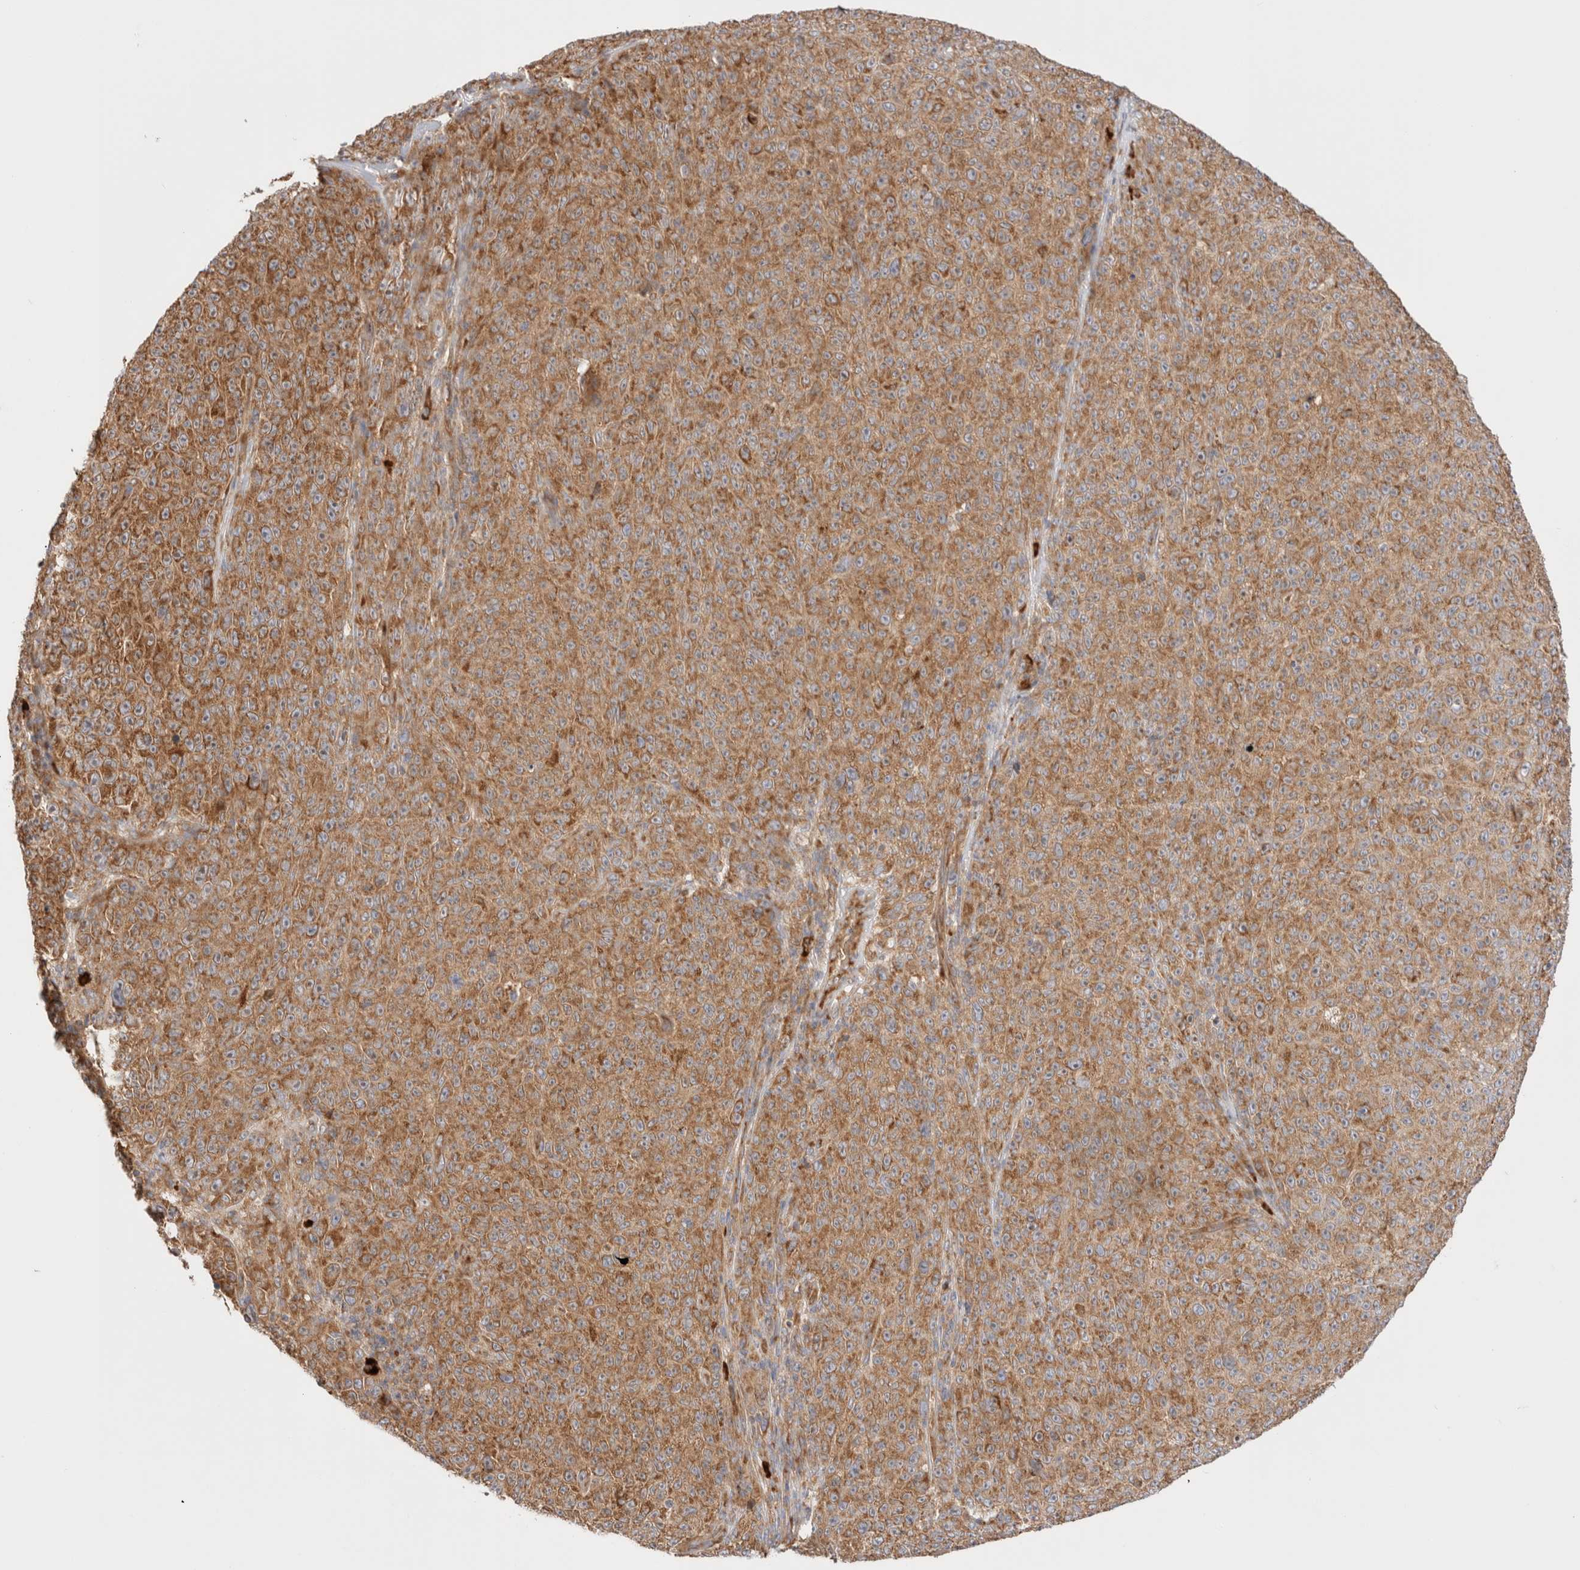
{"staining": {"intensity": "moderate", "quantity": ">75%", "location": "cytoplasmic/membranous"}, "tissue": "melanoma", "cell_type": "Tumor cells", "image_type": "cancer", "snomed": [{"axis": "morphology", "description": "Malignant melanoma, NOS"}, {"axis": "topography", "description": "Skin"}], "caption": "Malignant melanoma stained with a protein marker demonstrates moderate staining in tumor cells.", "gene": "UTS2B", "patient": {"sex": "female", "age": 82}}